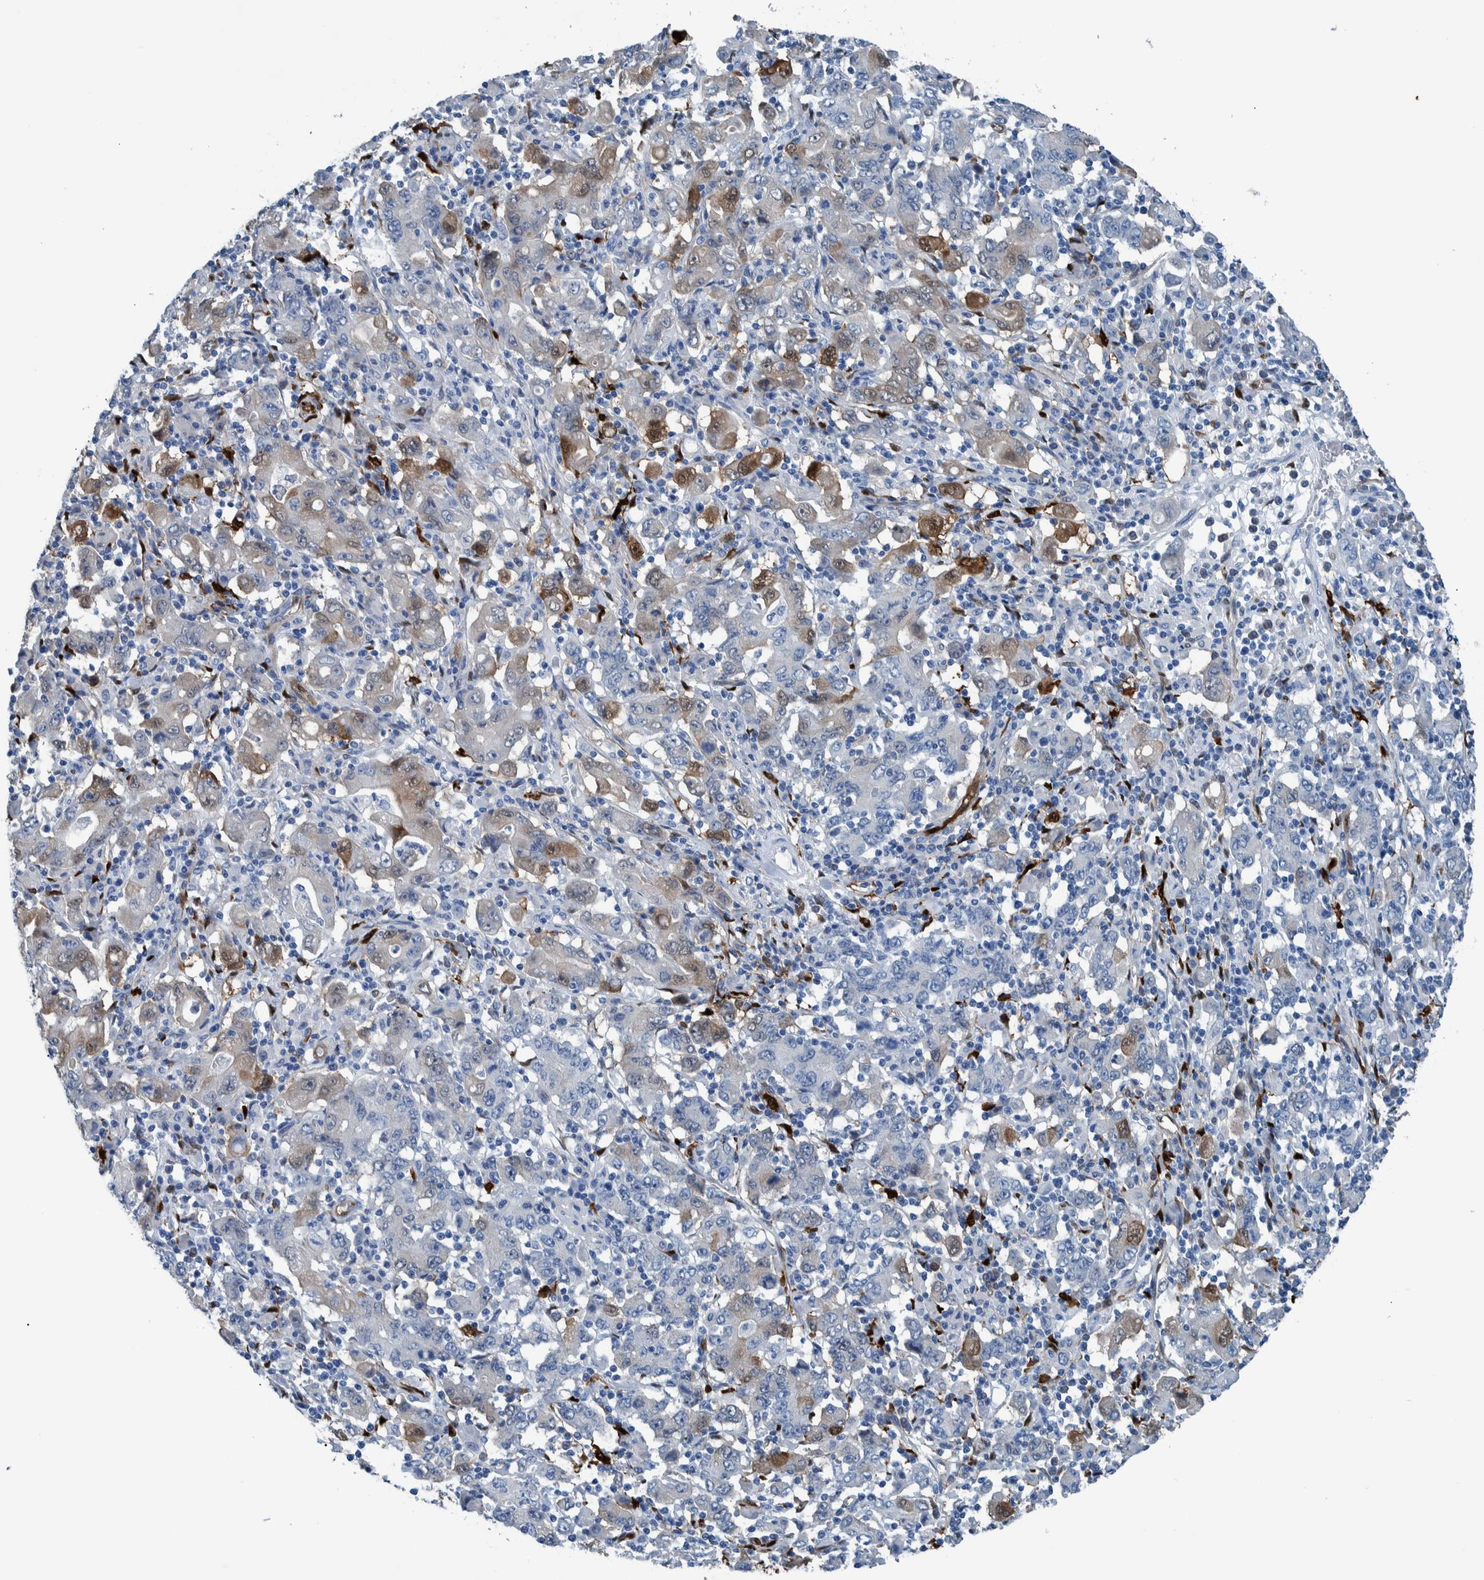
{"staining": {"intensity": "moderate", "quantity": "<25%", "location": "cytoplasmic/membranous"}, "tissue": "stomach cancer", "cell_type": "Tumor cells", "image_type": "cancer", "snomed": [{"axis": "morphology", "description": "Adenocarcinoma, NOS"}, {"axis": "topography", "description": "Stomach, upper"}], "caption": "Stomach adenocarcinoma stained with immunohistochemistry (IHC) reveals moderate cytoplasmic/membranous staining in approximately <25% of tumor cells.", "gene": "IDO1", "patient": {"sex": "male", "age": 69}}